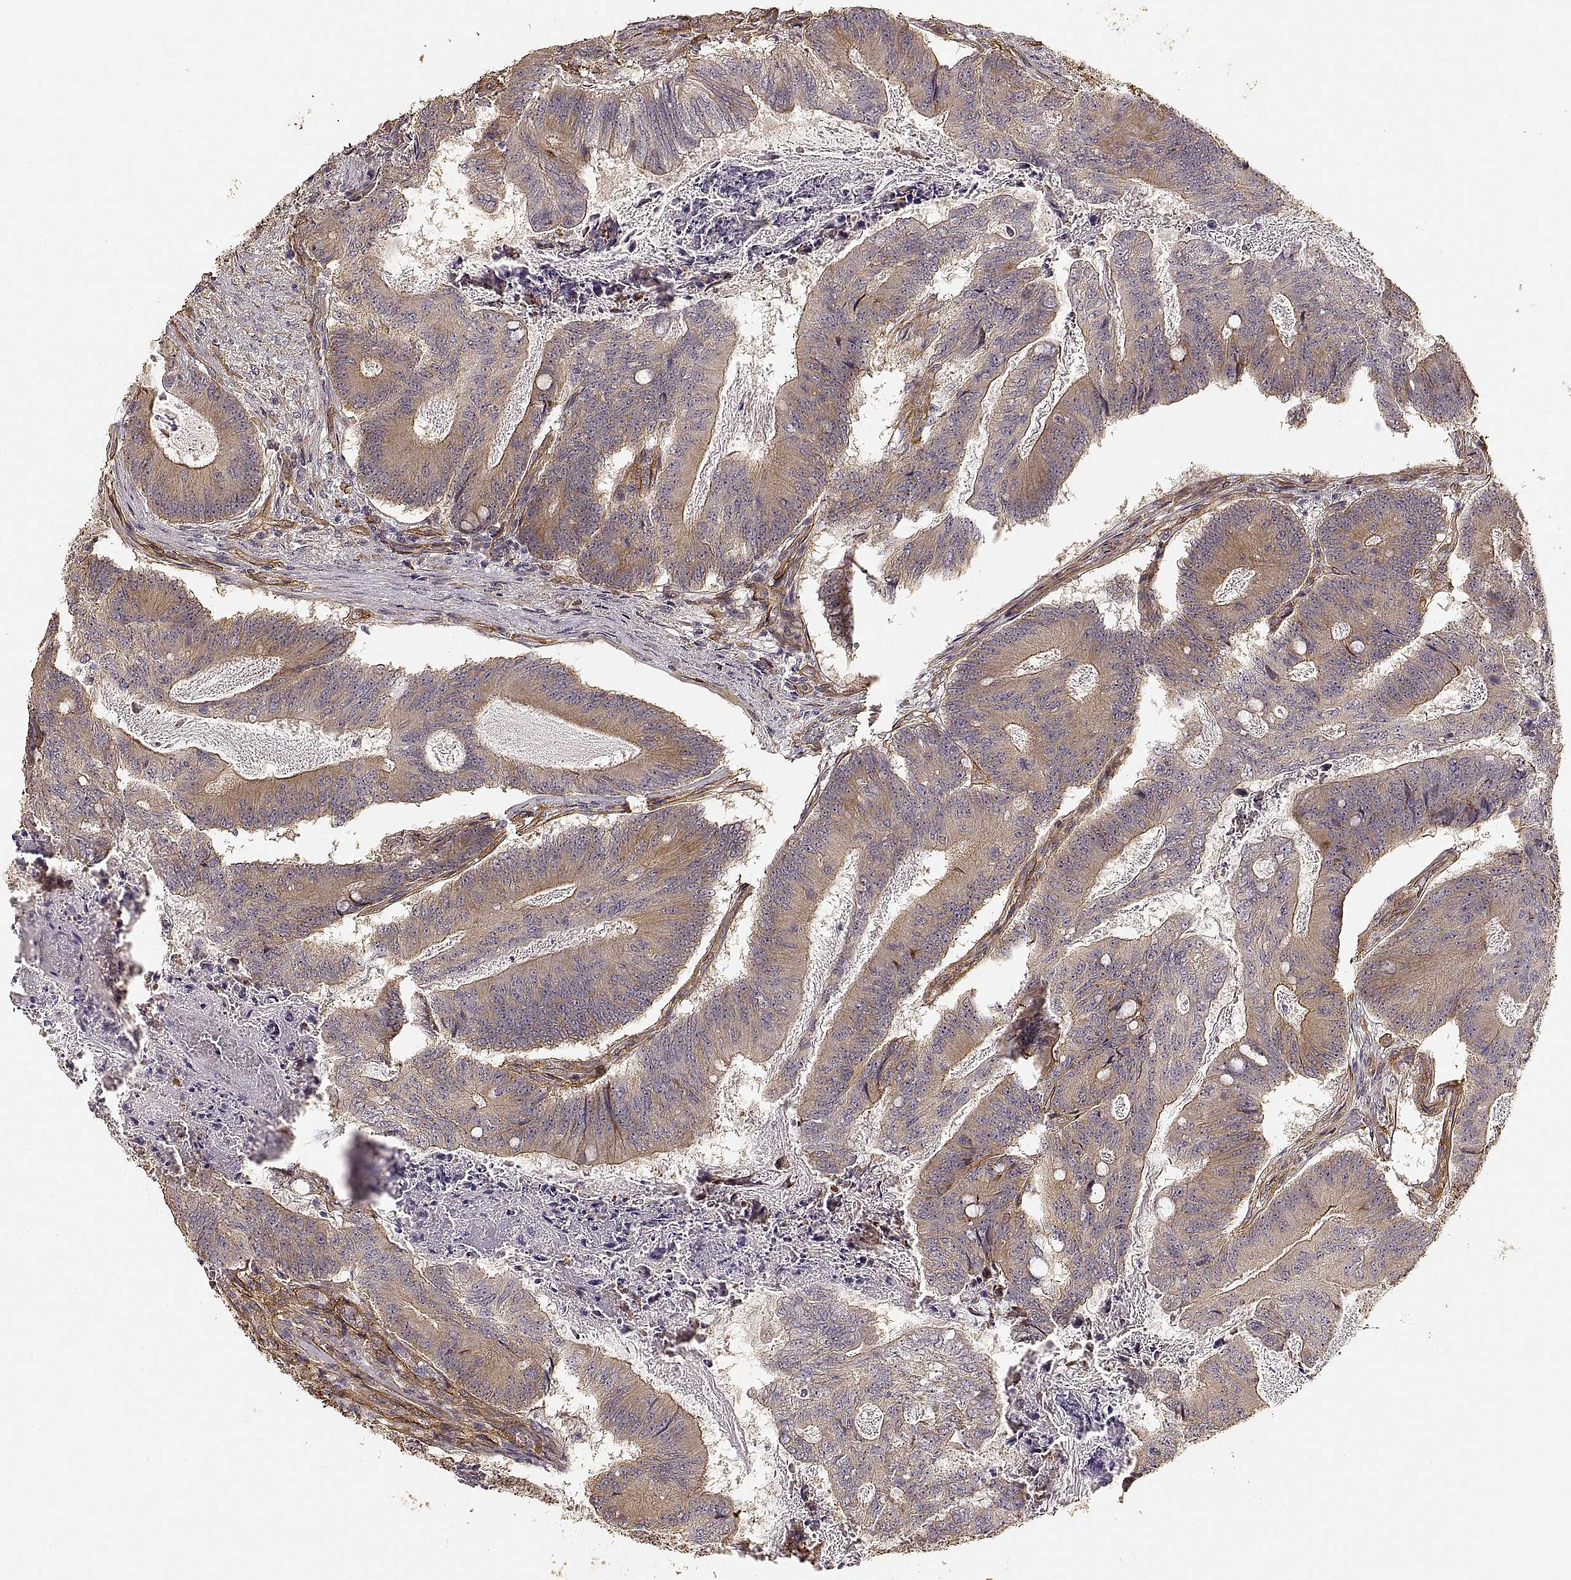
{"staining": {"intensity": "weak", "quantity": ">75%", "location": "cytoplasmic/membranous"}, "tissue": "colorectal cancer", "cell_type": "Tumor cells", "image_type": "cancer", "snomed": [{"axis": "morphology", "description": "Adenocarcinoma, NOS"}, {"axis": "topography", "description": "Colon"}], "caption": "The immunohistochemical stain shows weak cytoplasmic/membranous positivity in tumor cells of adenocarcinoma (colorectal) tissue.", "gene": "LAMA4", "patient": {"sex": "female", "age": 70}}